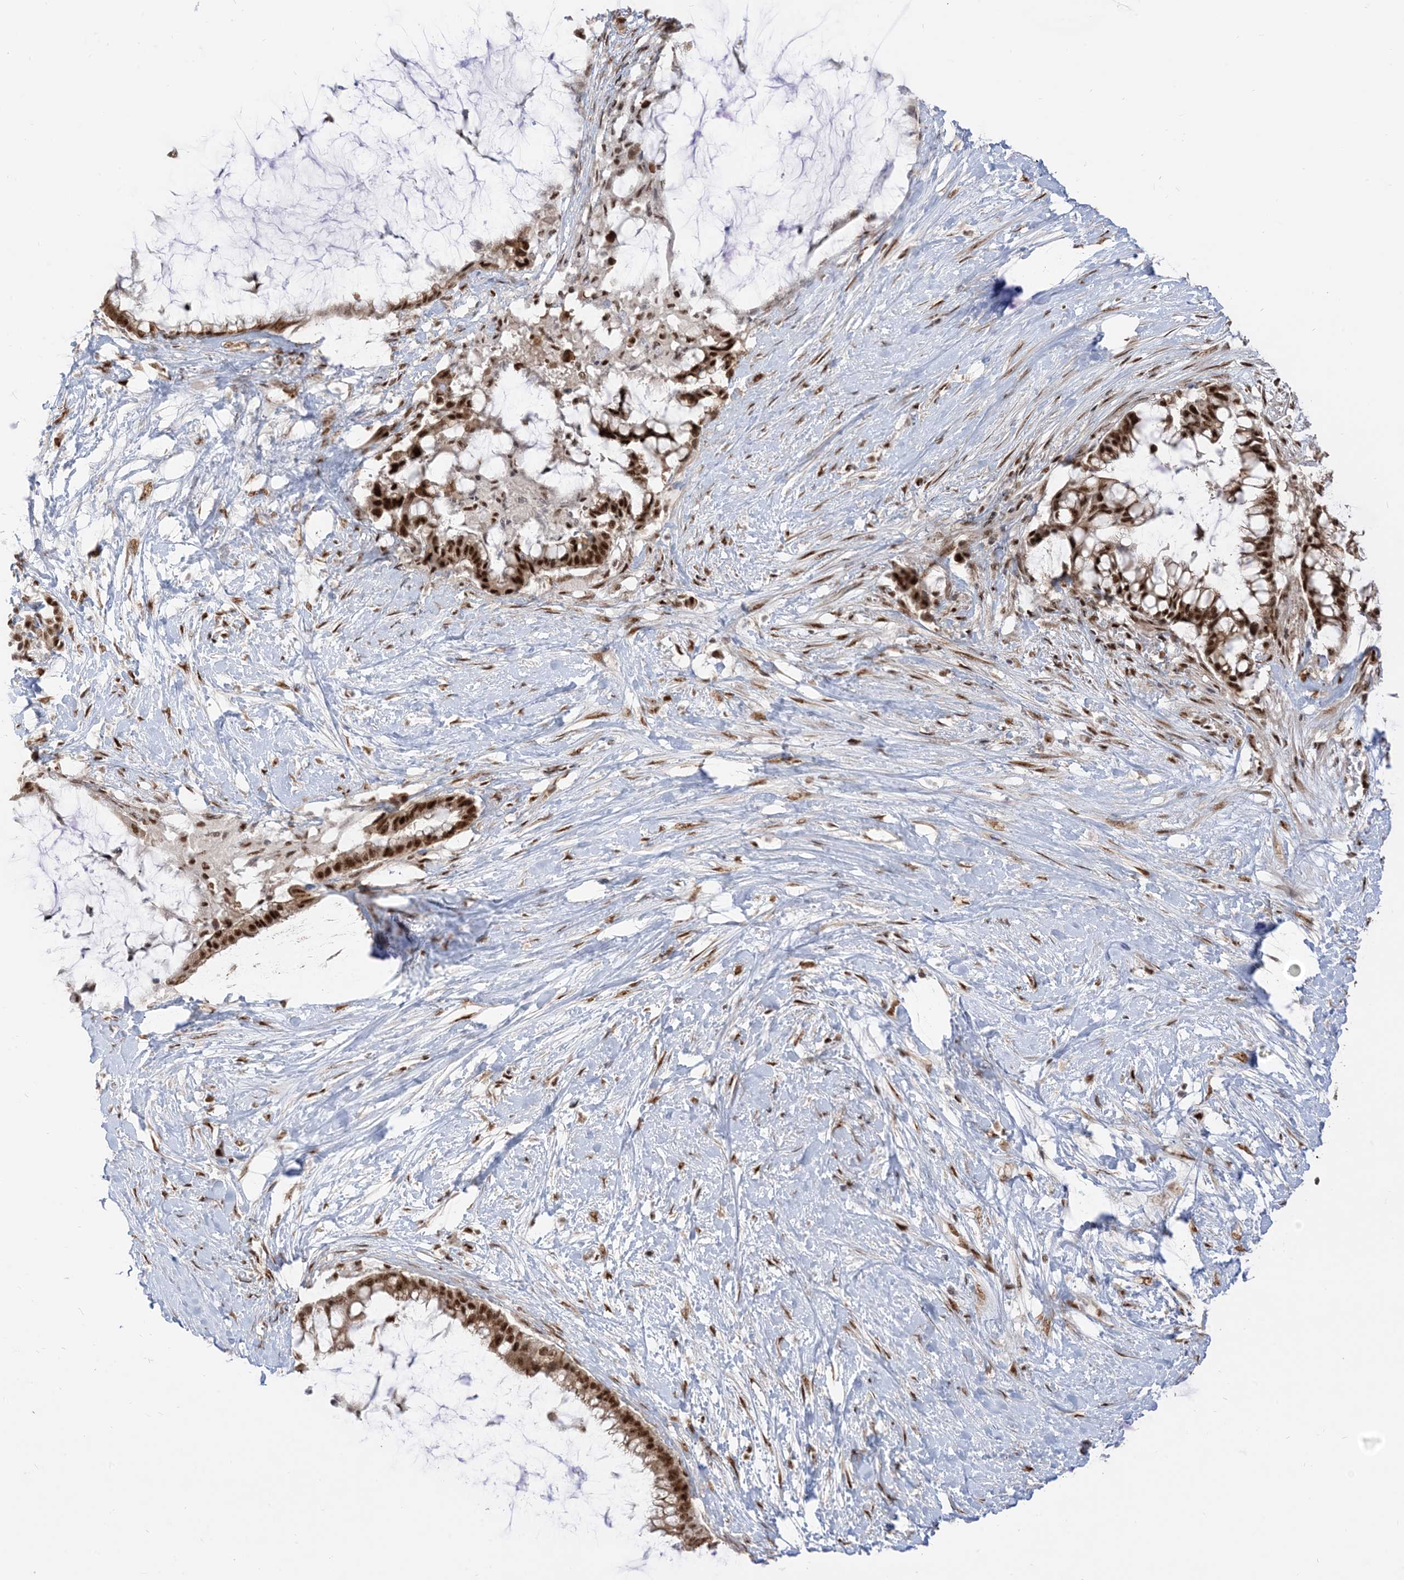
{"staining": {"intensity": "strong", "quantity": ">75%", "location": "nuclear"}, "tissue": "pancreatic cancer", "cell_type": "Tumor cells", "image_type": "cancer", "snomed": [{"axis": "morphology", "description": "Adenocarcinoma, NOS"}, {"axis": "topography", "description": "Pancreas"}], "caption": "IHC image of neoplastic tissue: human pancreatic cancer (adenocarcinoma) stained using immunohistochemistry exhibits high levels of strong protein expression localized specifically in the nuclear of tumor cells, appearing as a nuclear brown color.", "gene": "ARGLU1", "patient": {"sex": "male", "age": 41}}